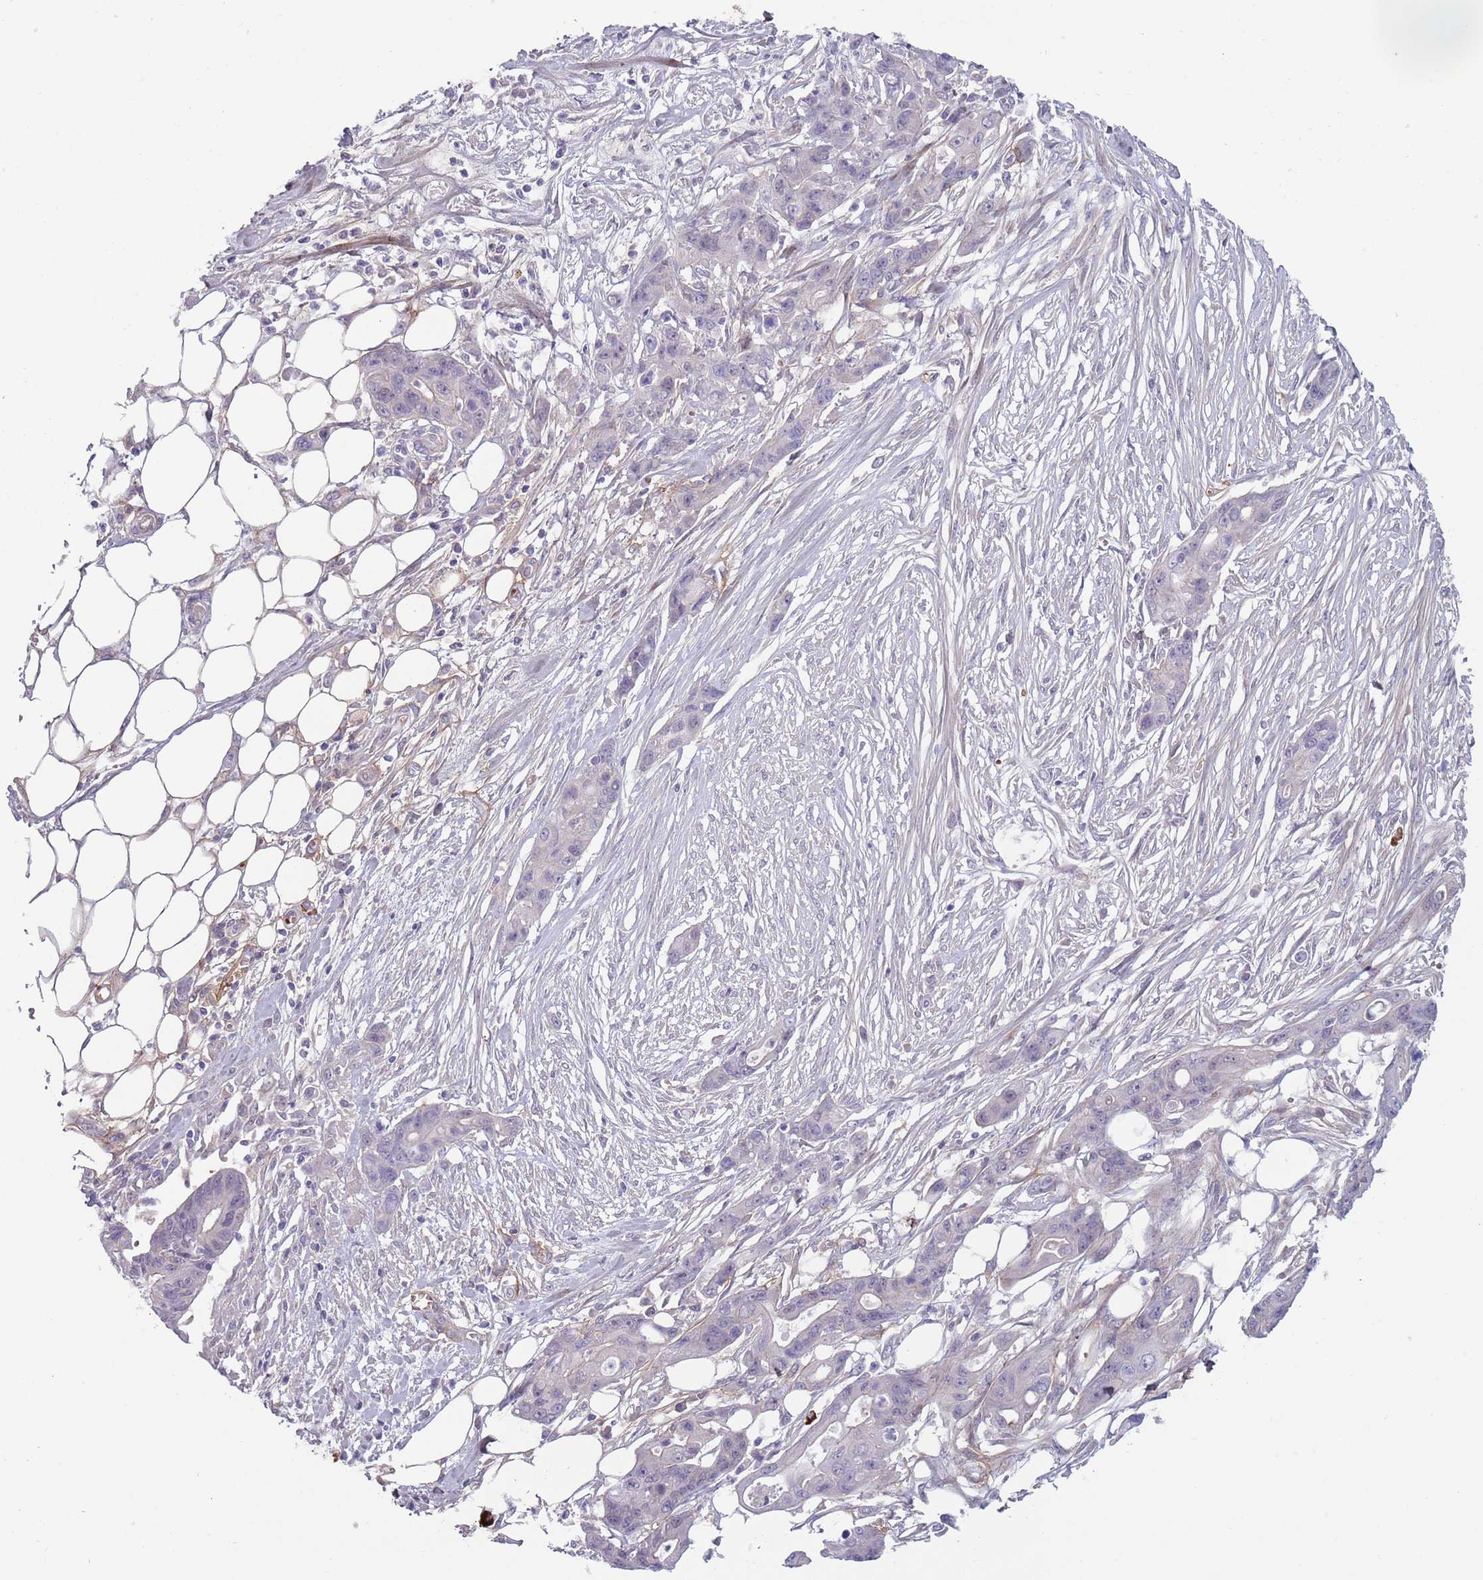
{"staining": {"intensity": "negative", "quantity": "none", "location": "none"}, "tissue": "ovarian cancer", "cell_type": "Tumor cells", "image_type": "cancer", "snomed": [{"axis": "morphology", "description": "Cystadenocarcinoma, mucinous, NOS"}, {"axis": "topography", "description": "Ovary"}], "caption": "Tumor cells are negative for protein expression in human ovarian cancer.", "gene": "CLNS1A", "patient": {"sex": "female", "age": 70}}